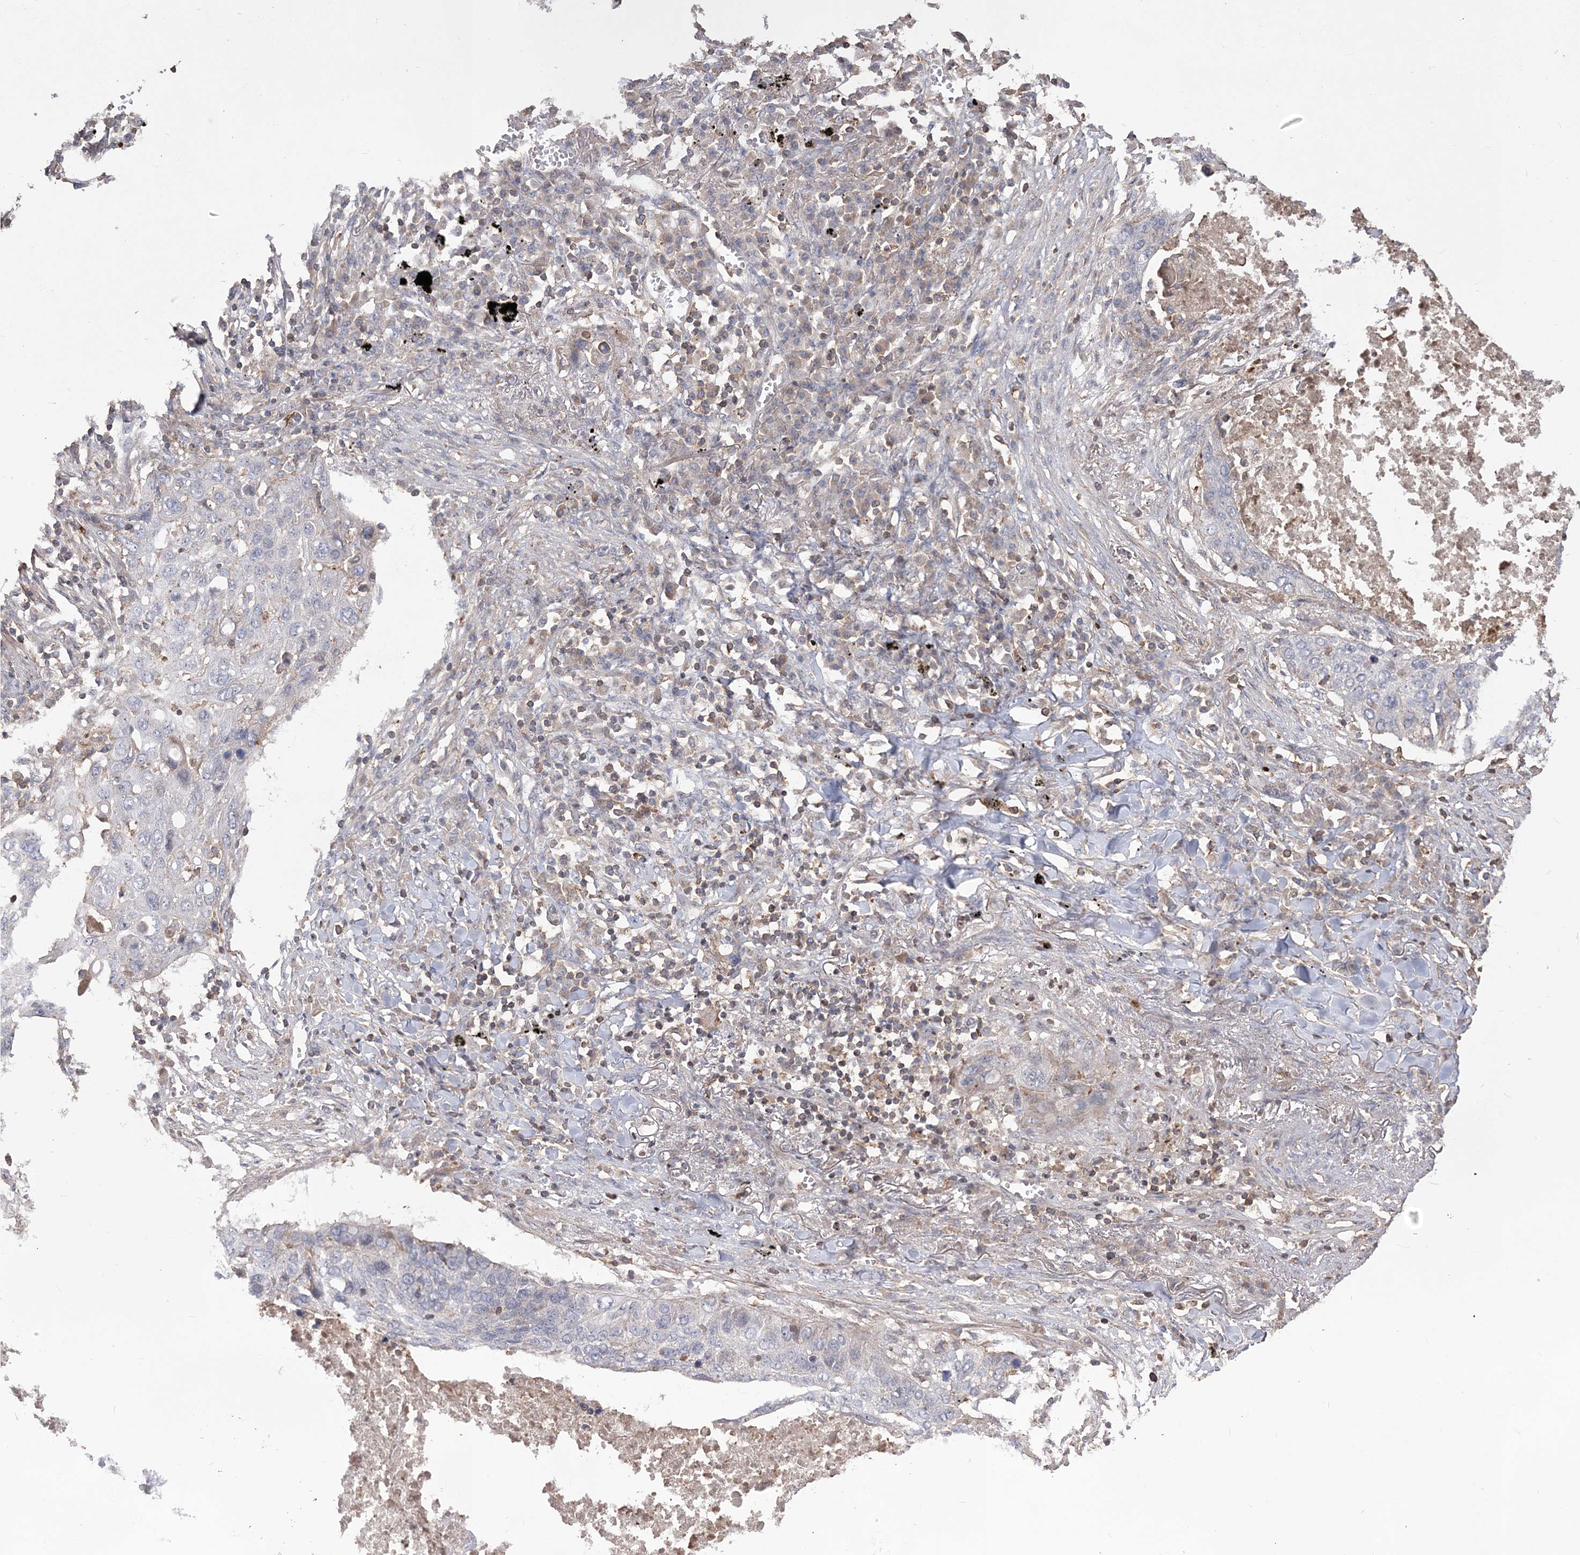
{"staining": {"intensity": "negative", "quantity": "none", "location": "none"}, "tissue": "lung cancer", "cell_type": "Tumor cells", "image_type": "cancer", "snomed": [{"axis": "morphology", "description": "Squamous cell carcinoma, NOS"}, {"axis": "topography", "description": "Lung"}], "caption": "Immunohistochemistry (IHC) of lung cancer (squamous cell carcinoma) demonstrates no staining in tumor cells. Brightfield microscopy of immunohistochemistry (IHC) stained with DAB (3,3'-diaminobenzidine) (brown) and hematoxylin (blue), captured at high magnification.", "gene": "SLFN14", "patient": {"sex": "female", "age": 63}}